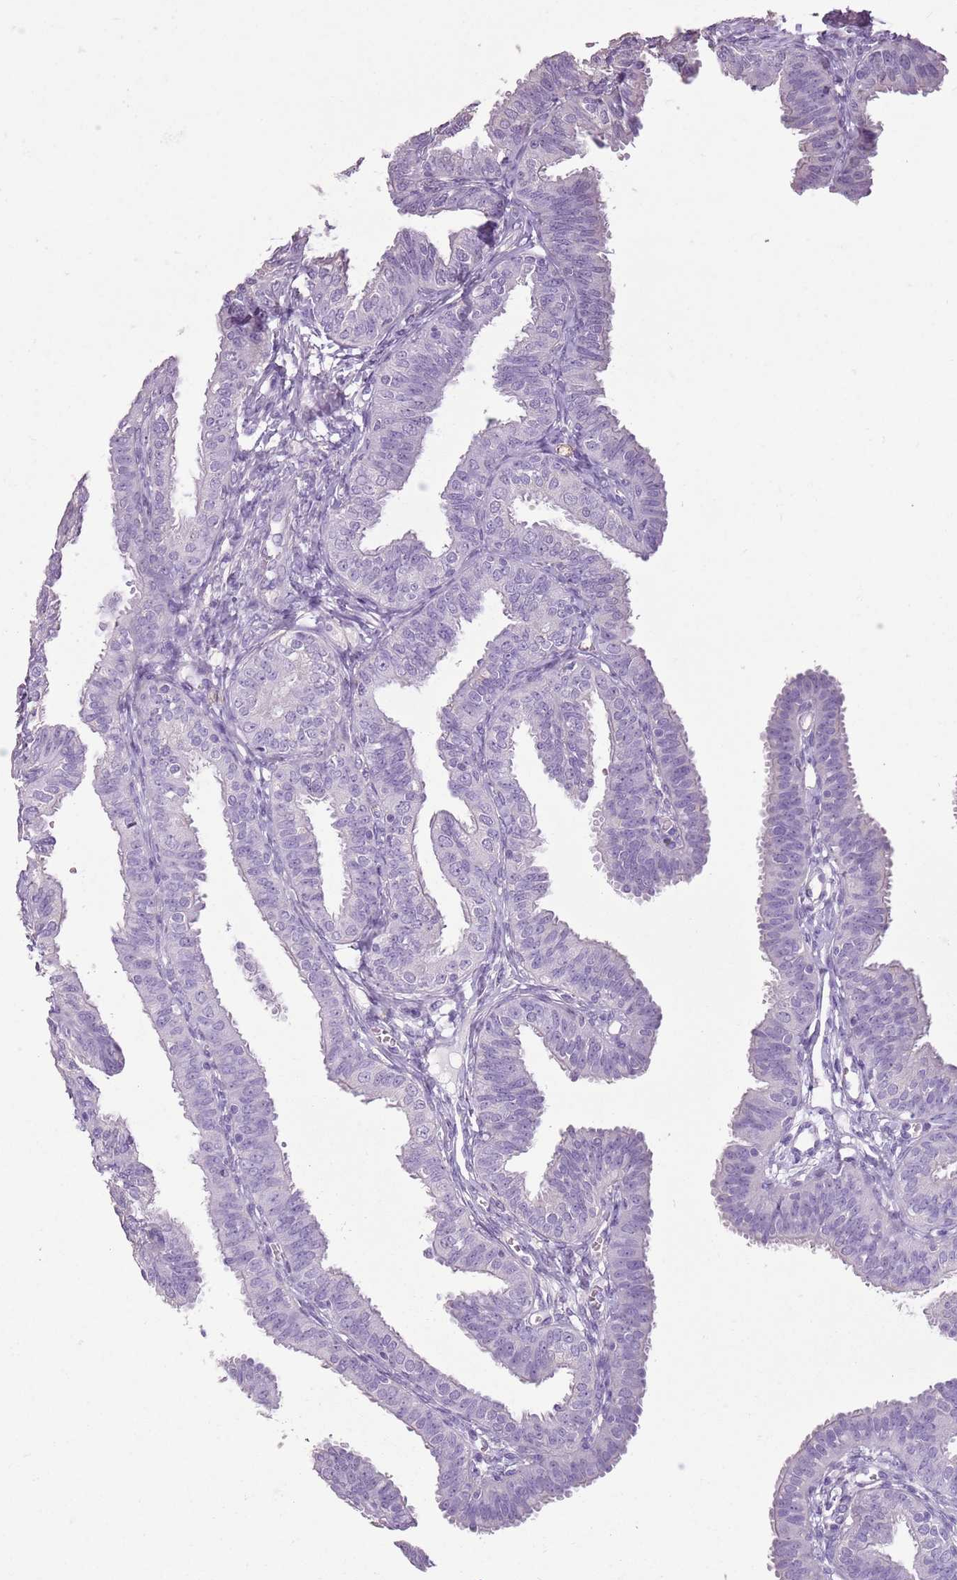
{"staining": {"intensity": "negative", "quantity": "none", "location": "none"}, "tissue": "fallopian tube", "cell_type": "Glandular cells", "image_type": "normal", "snomed": [{"axis": "morphology", "description": "Normal tissue, NOS"}, {"axis": "topography", "description": "Fallopian tube"}], "caption": "Micrograph shows no significant protein staining in glandular cells of unremarkable fallopian tube. (DAB (3,3'-diaminobenzidine) IHC, high magnification).", "gene": "CELF6", "patient": {"sex": "female", "age": 35}}